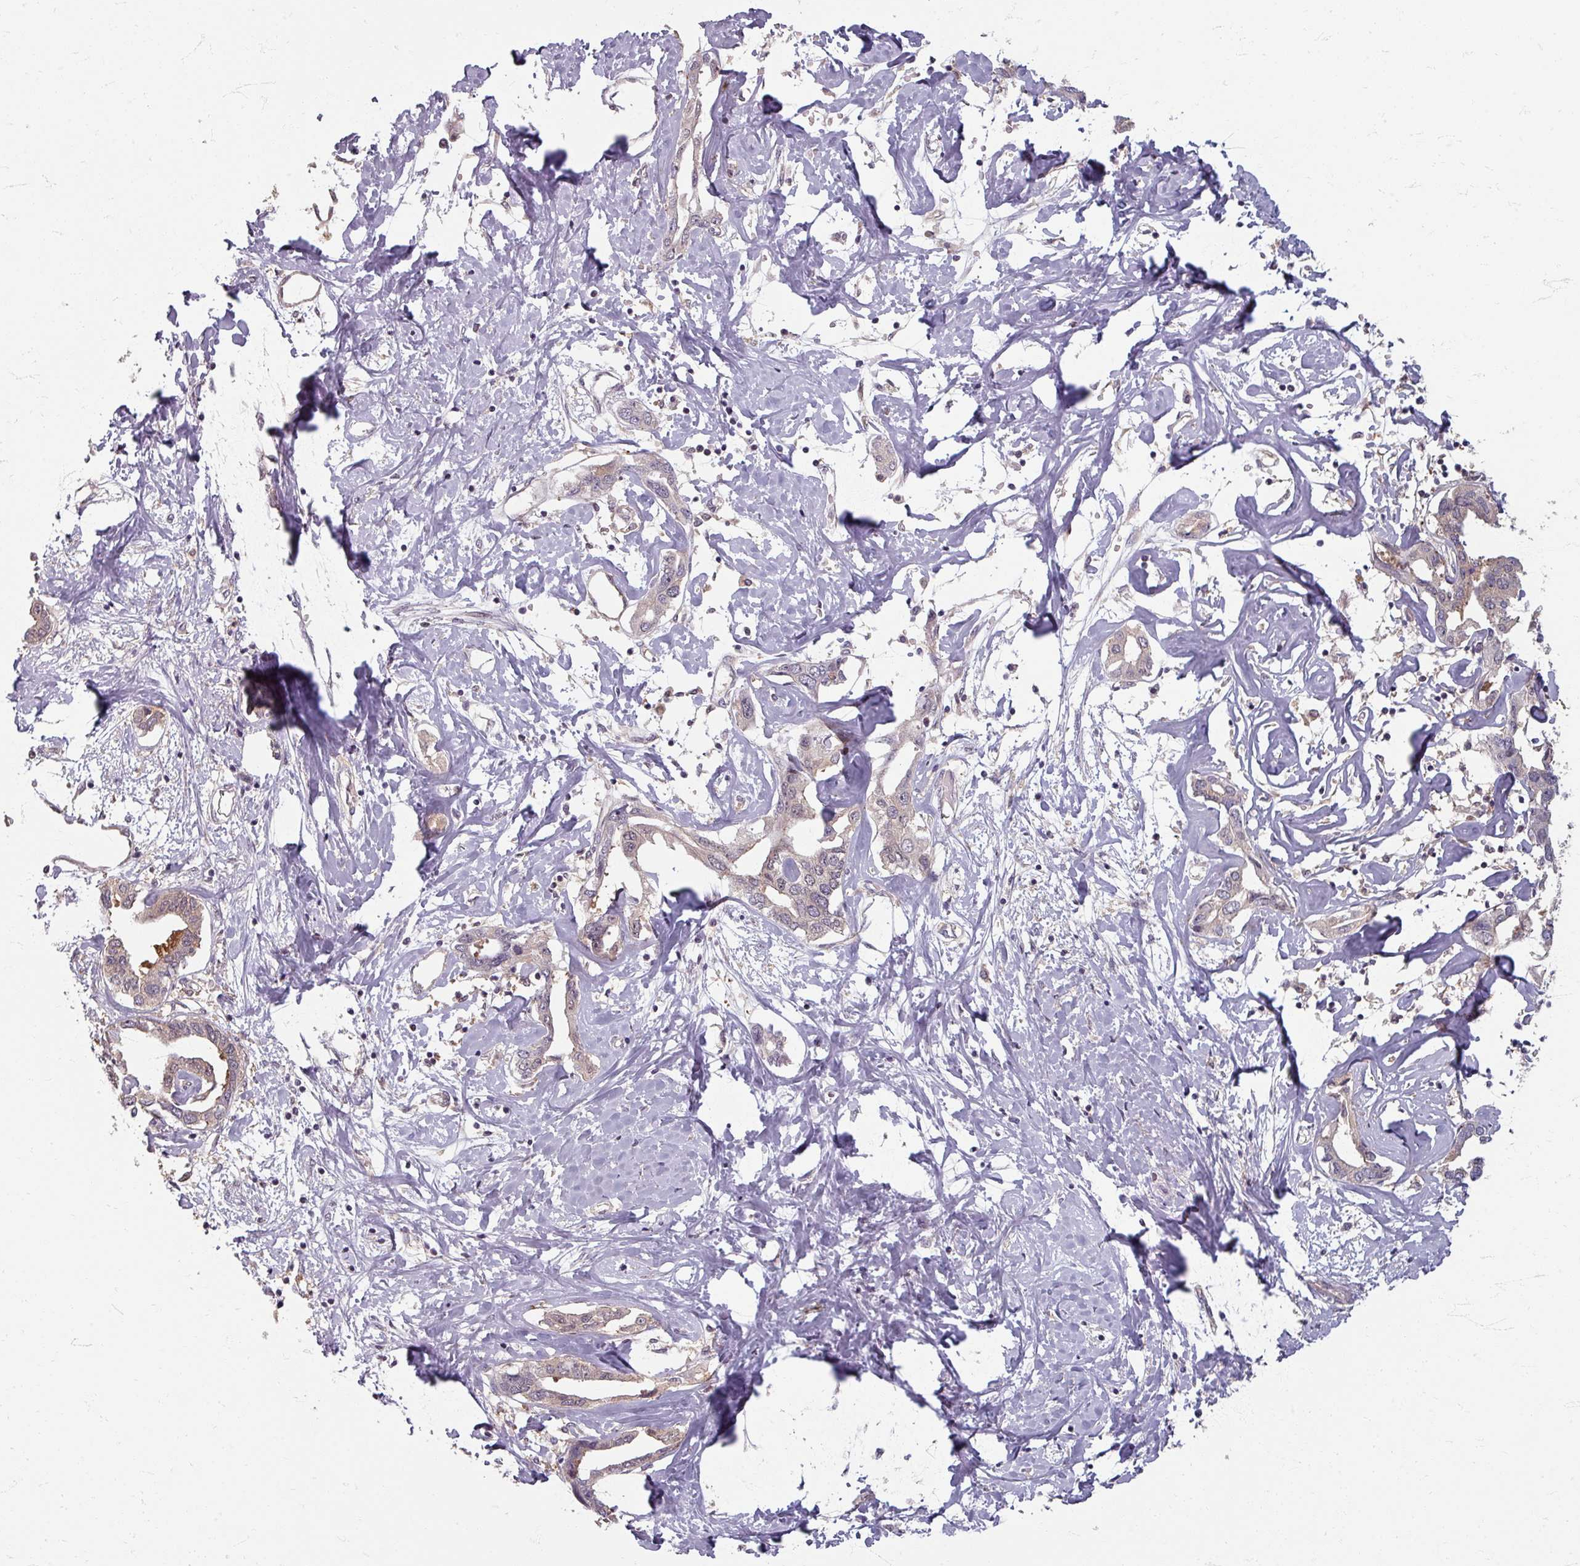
{"staining": {"intensity": "weak", "quantity": "<25%", "location": "cytoplasmic/membranous"}, "tissue": "liver cancer", "cell_type": "Tumor cells", "image_type": "cancer", "snomed": [{"axis": "morphology", "description": "Cholangiocarcinoma"}, {"axis": "topography", "description": "Liver"}], "caption": "This is an IHC photomicrograph of liver cancer (cholangiocarcinoma). There is no staining in tumor cells.", "gene": "STAM", "patient": {"sex": "male", "age": 59}}